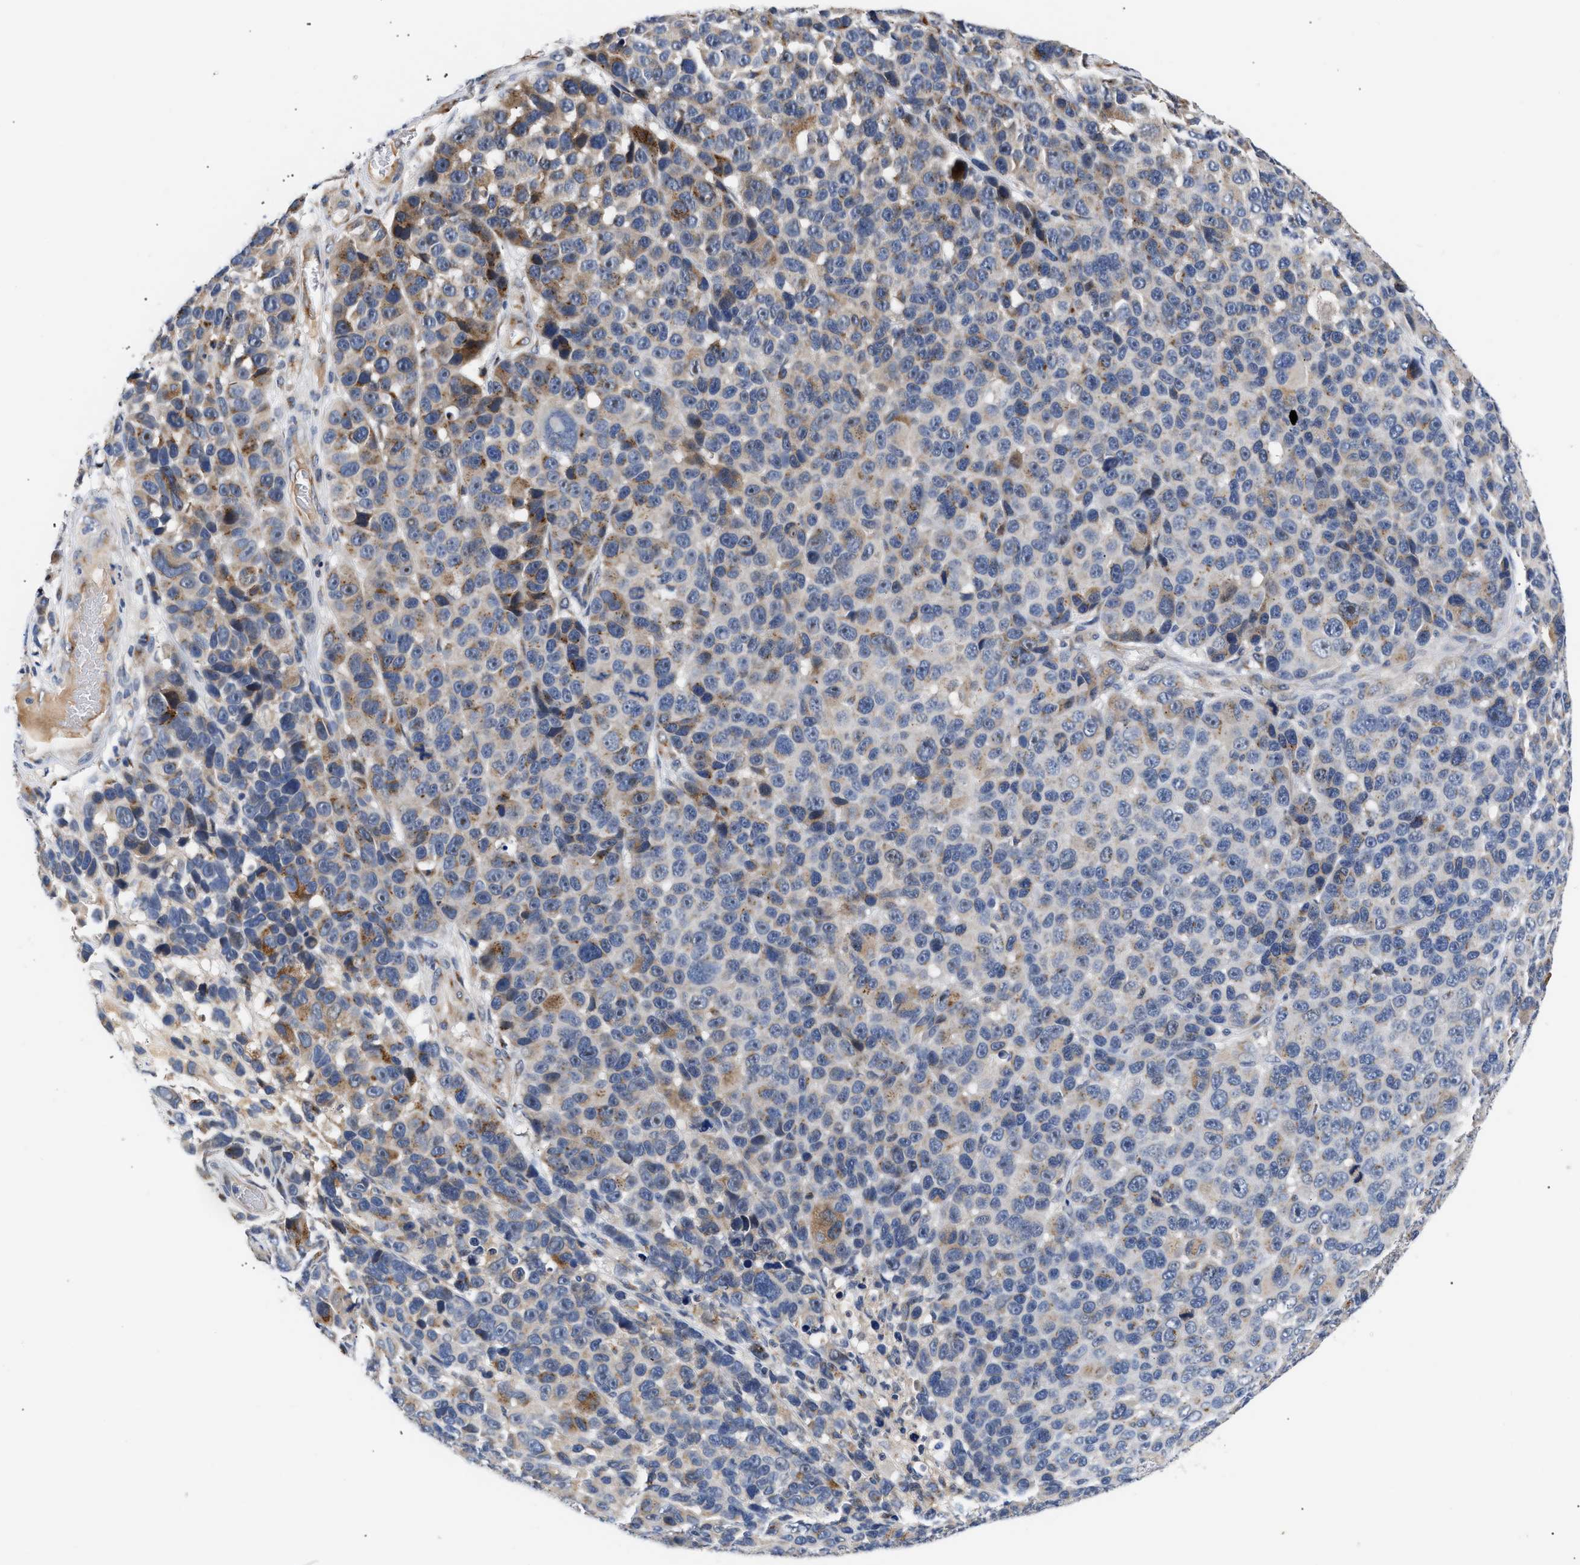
{"staining": {"intensity": "moderate", "quantity": "<25%", "location": "cytoplasmic/membranous"}, "tissue": "melanoma", "cell_type": "Tumor cells", "image_type": "cancer", "snomed": [{"axis": "morphology", "description": "Malignant melanoma, NOS"}, {"axis": "topography", "description": "Skin"}], "caption": "Brown immunohistochemical staining in human melanoma demonstrates moderate cytoplasmic/membranous expression in about <25% of tumor cells.", "gene": "CCDC146", "patient": {"sex": "male", "age": 53}}